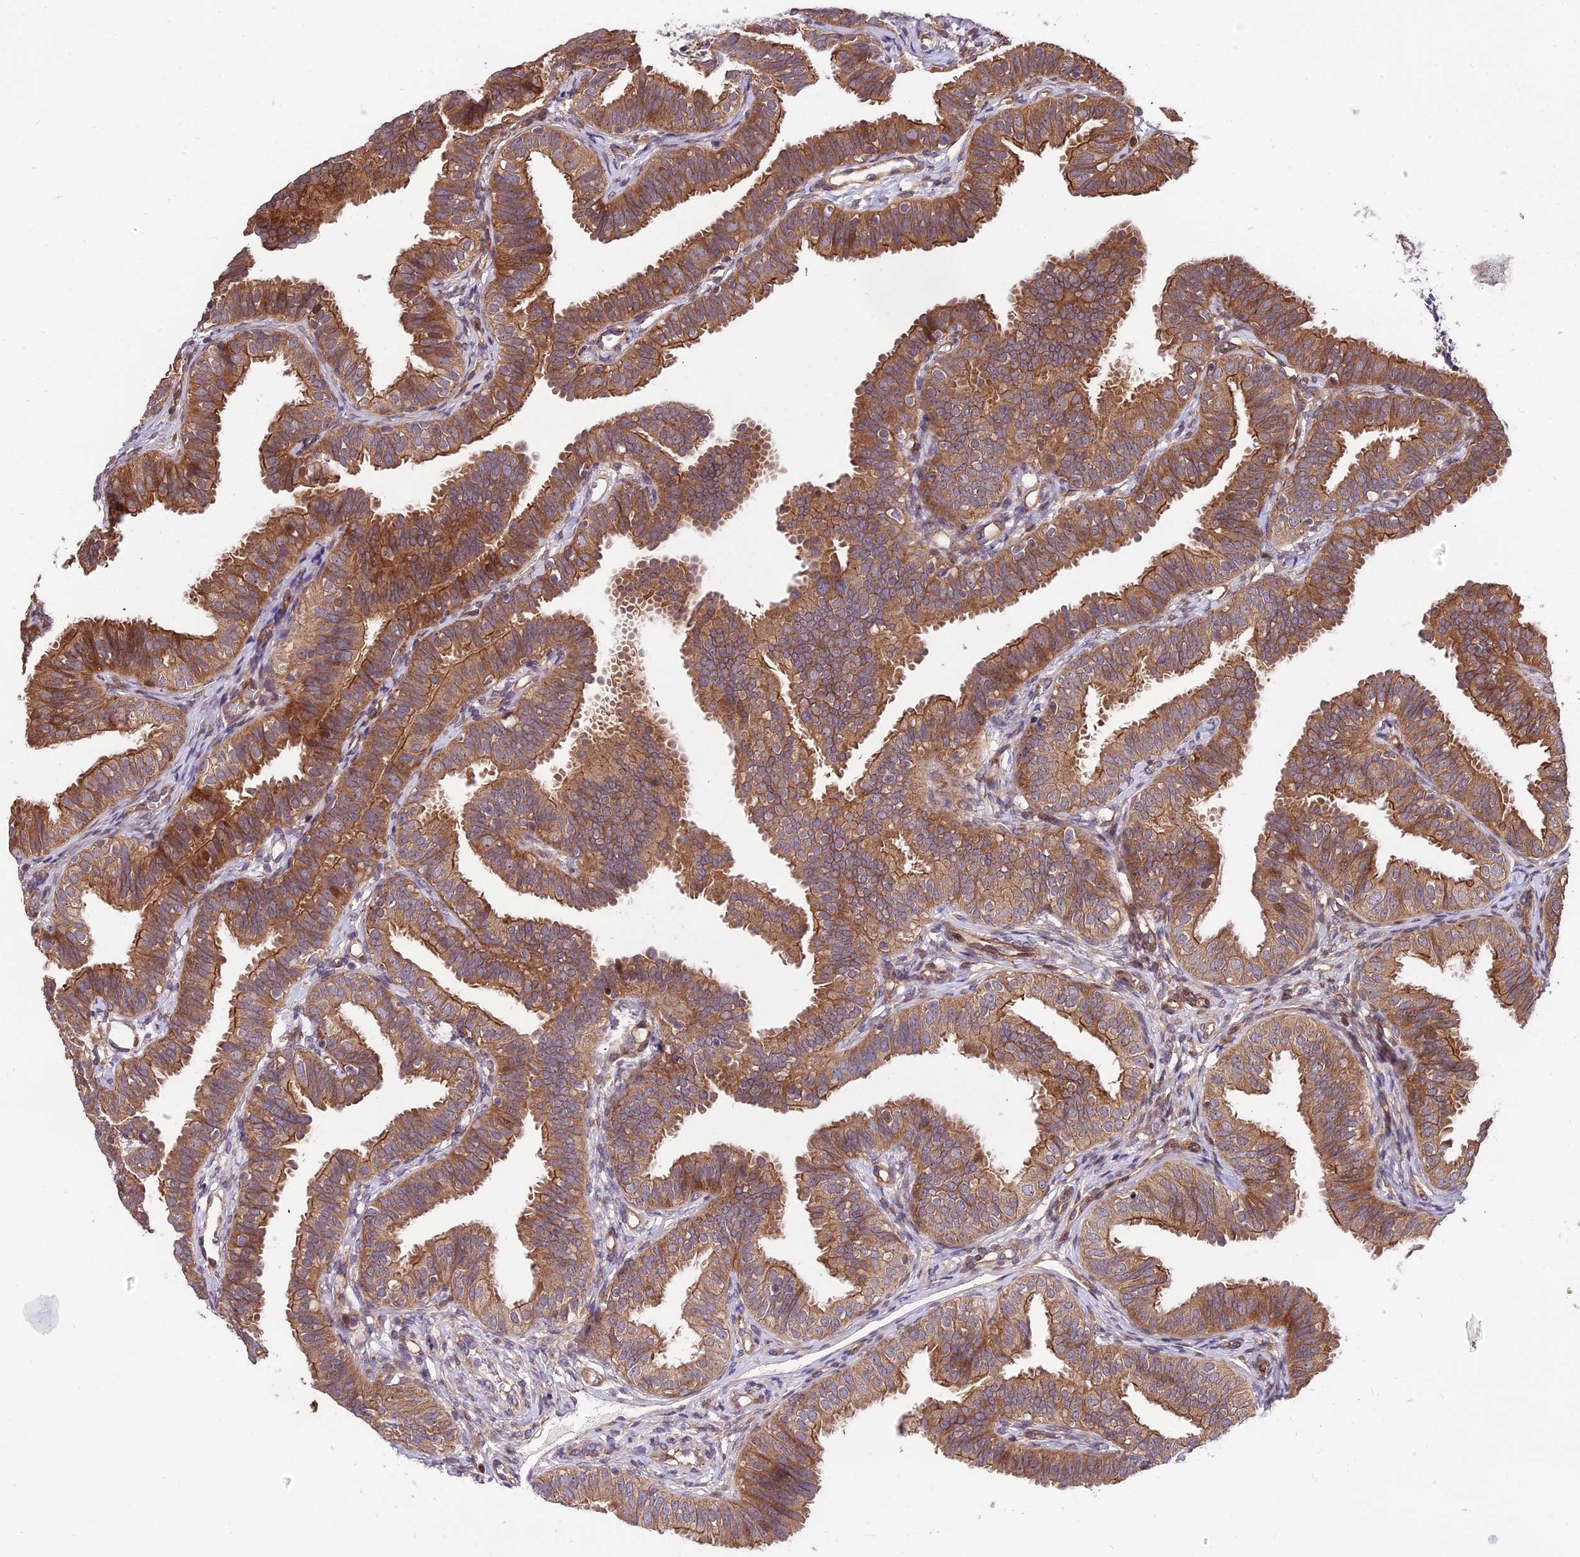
{"staining": {"intensity": "strong", "quantity": ">75%", "location": "cytoplasmic/membranous"}, "tissue": "fallopian tube", "cell_type": "Glandular cells", "image_type": "normal", "snomed": [{"axis": "morphology", "description": "Normal tissue, NOS"}, {"axis": "topography", "description": "Fallopian tube"}], "caption": "Fallopian tube stained with a brown dye displays strong cytoplasmic/membranous positive expression in about >75% of glandular cells.", "gene": "SMG6", "patient": {"sex": "female", "age": 35}}